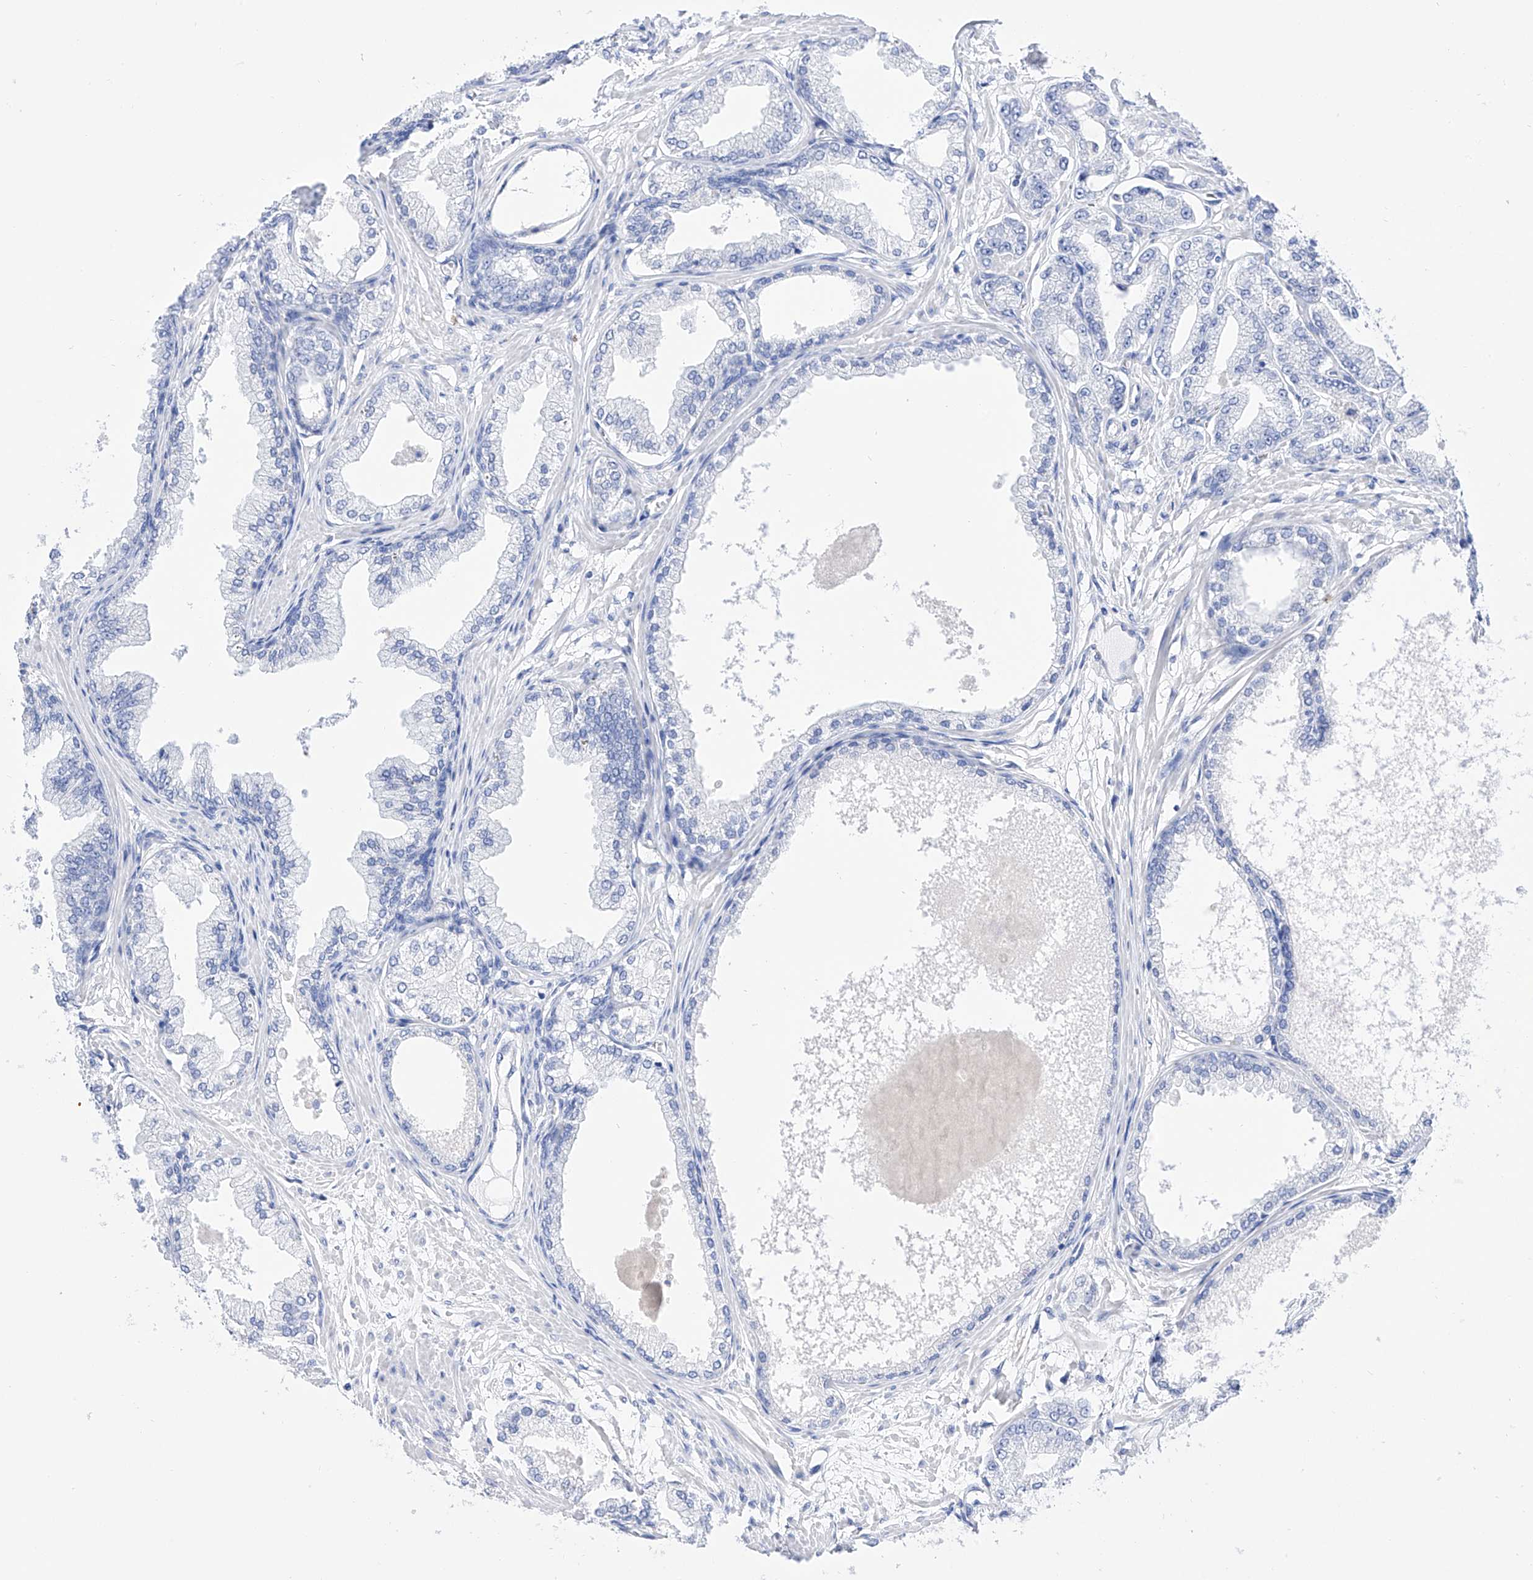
{"staining": {"intensity": "negative", "quantity": "none", "location": "none"}, "tissue": "prostate cancer", "cell_type": "Tumor cells", "image_type": "cancer", "snomed": [{"axis": "morphology", "description": "Adenocarcinoma, Low grade"}, {"axis": "topography", "description": "Prostate"}], "caption": "Immunohistochemistry of prostate low-grade adenocarcinoma reveals no staining in tumor cells. The staining was performed using DAB (3,3'-diaminobenzidine) to visualize the protein expression in brown, while the nuclei were stained in blue with hematoxylin (Magnification: 20x).", "gene": "ZNF653", "patient": {"sex": "male", "age": 63}}